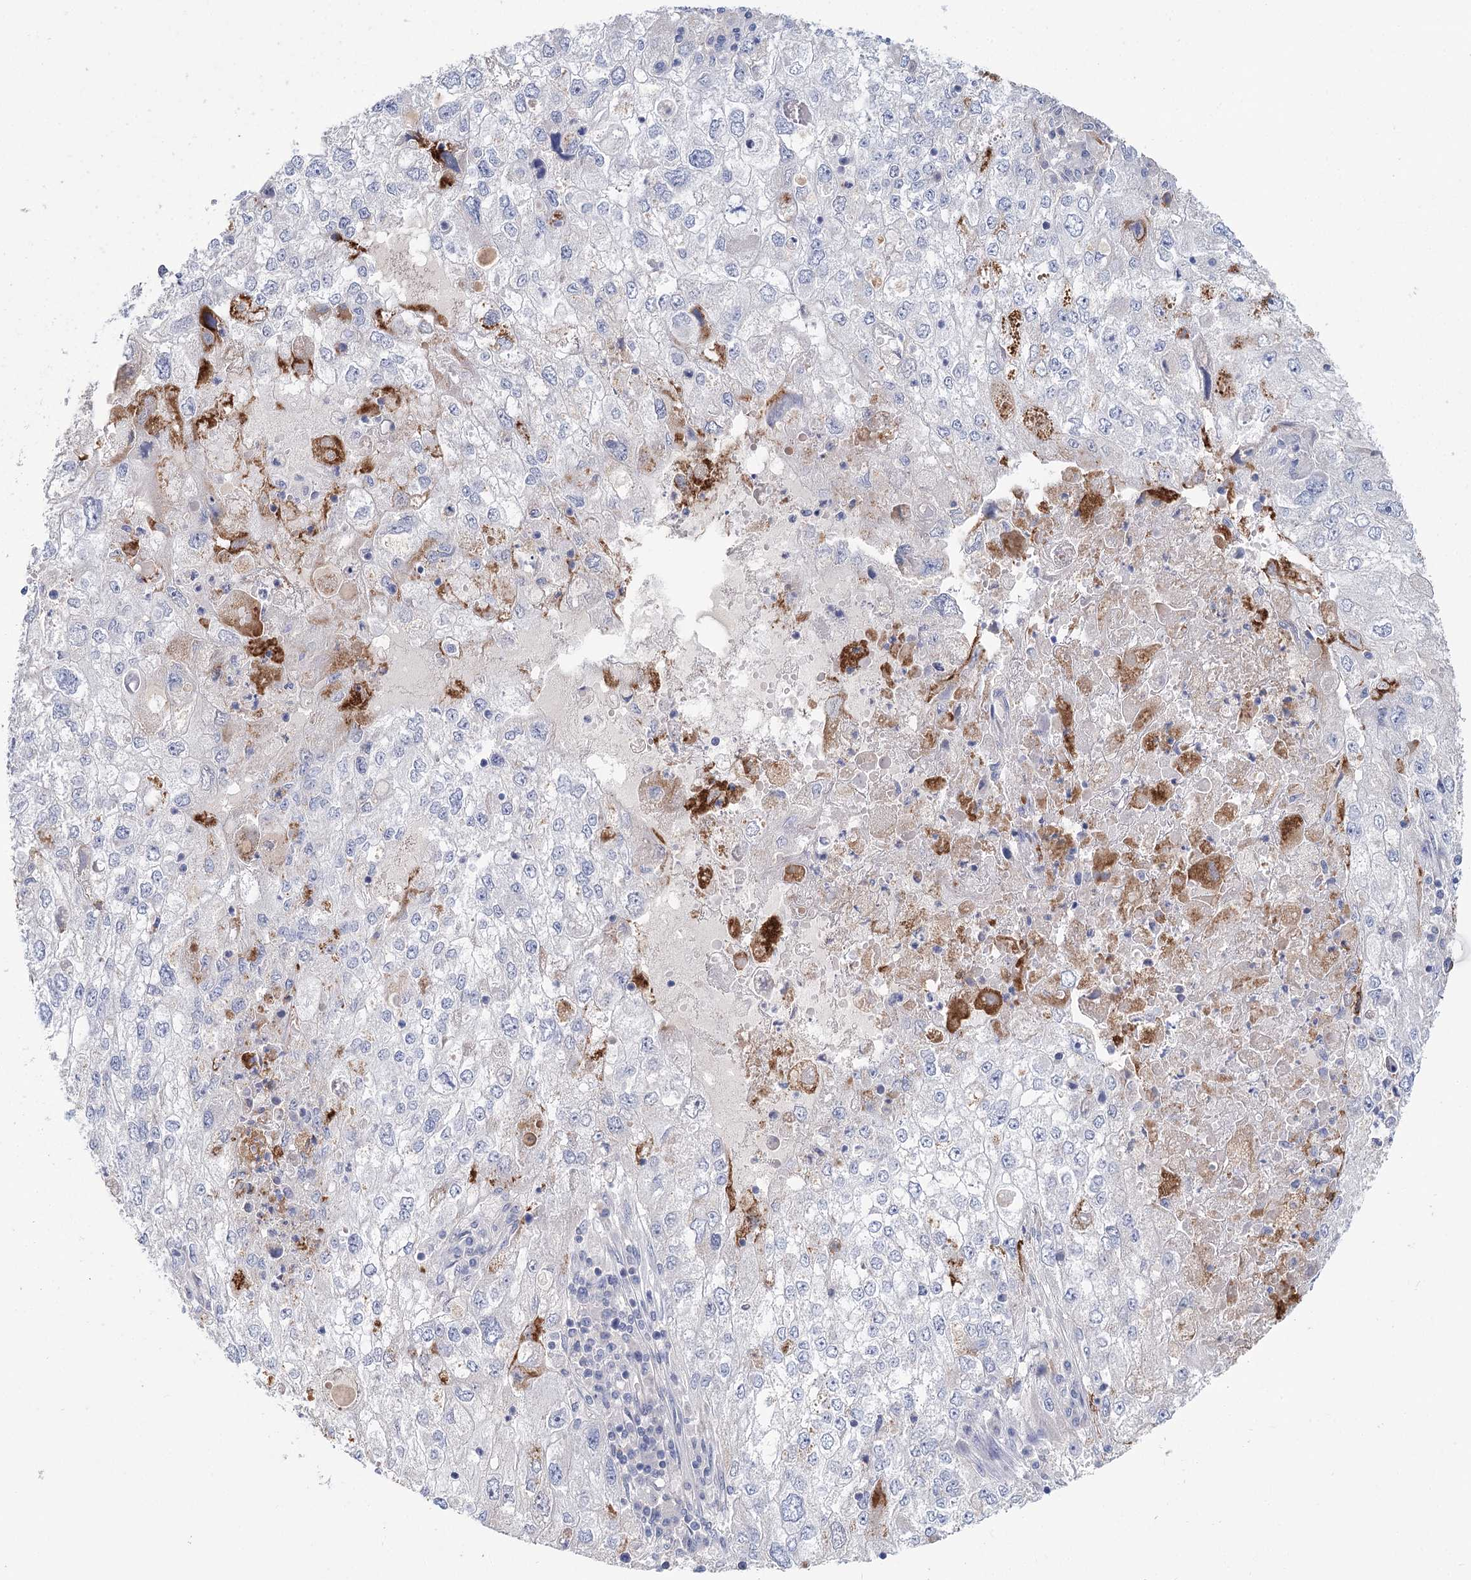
{"staining": {"intensity": "negative", "quantity": "none", "location": "none"}, "tissue": "endometrial cancer", "cell_type": "Tumor cells", "image_type": "cancer", "snomed": [{"axis": "morphology", "description": "Adenocarcinoma, NOS"}, {"axis": "topography", "description": "Endometrium"}], "caption": "Immunohistochemical staining of human endometrial cancer (adenocarcinoma) reveals no significant staining in tumor cells.", "gene": "ARHGAP44", "patient": {"sex": "female", "age": 49}}